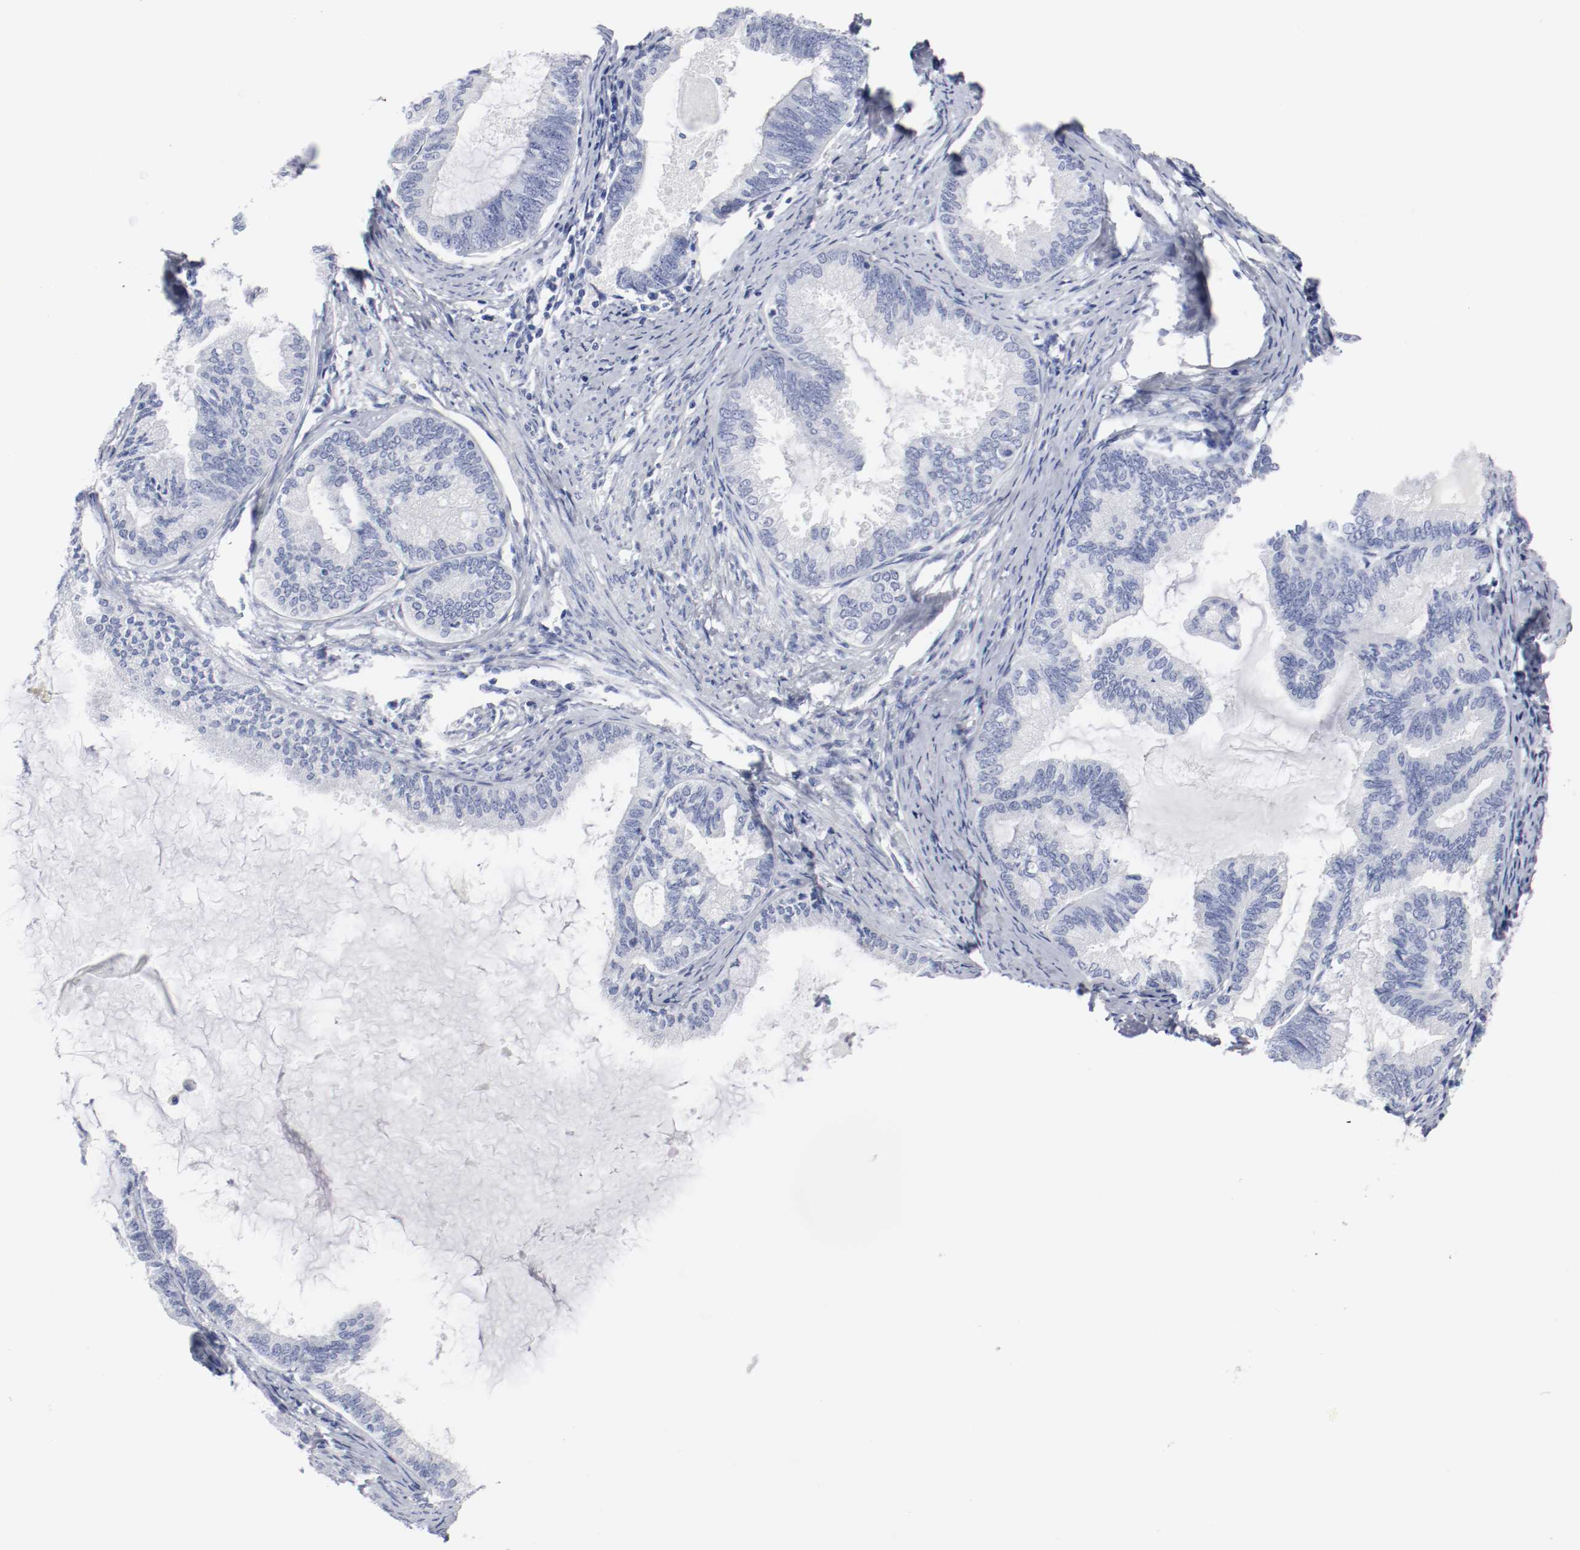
{"staining": {"intensity": "negative", "quantity": "none", "location": "none"}, "tissue": "endometrial cancer", "cell_type": "Tumor cells", "image_type": "cancer", "snomed": [{"axis": "morphology", "description": "Adenocarcinoma, NOS"}, {"axis": "topography", "description": "Endometrium"}], "caption": "A histopathology image of human endometrial adenocarcinoma is negative for staining in tumor cells.", "gene": "GAD1", "patient": {"sex": "female", "age": 86}}